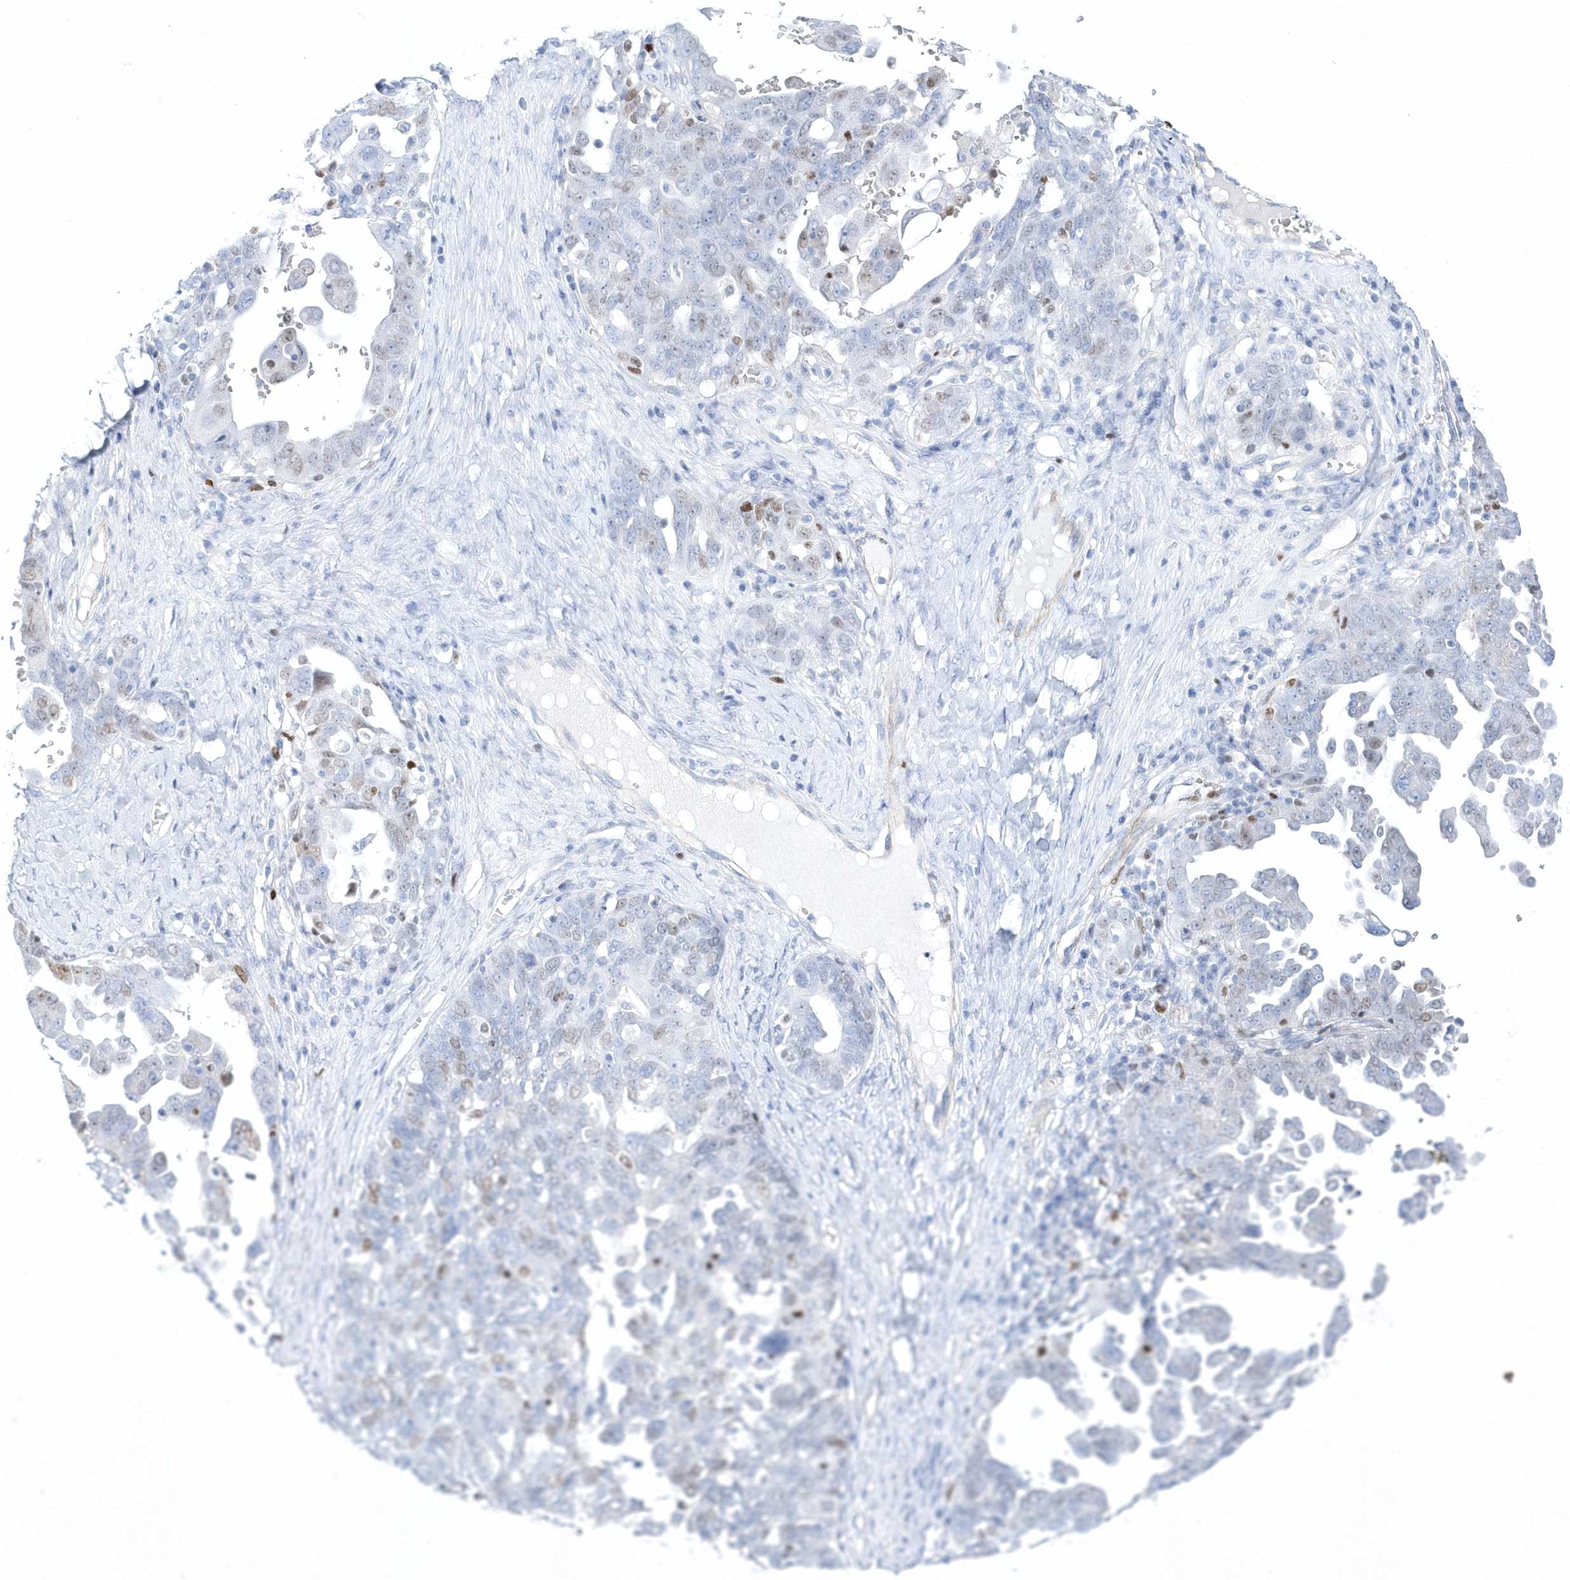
{"staining": {"intensity": "moderate", "quantity": "<25%", "location": "nuclear"}, "tissue": "ovarian cancer", "cell_type": "Tumor cells", "image_type": "cancer", "snomed": [{"axis": "morphology", "description": "Carcinoma, endometroid"}, {"axis": "topography", "description": "Ovary"}], "caption": "Ovarian cancer (endometroid carcinoma) stained for a protein (brown) displays moderate nuclear positive positivity in about <25% of tumor cells.", "gene": "TMCO6", "patient": {"sex": "female", "age": 62}}